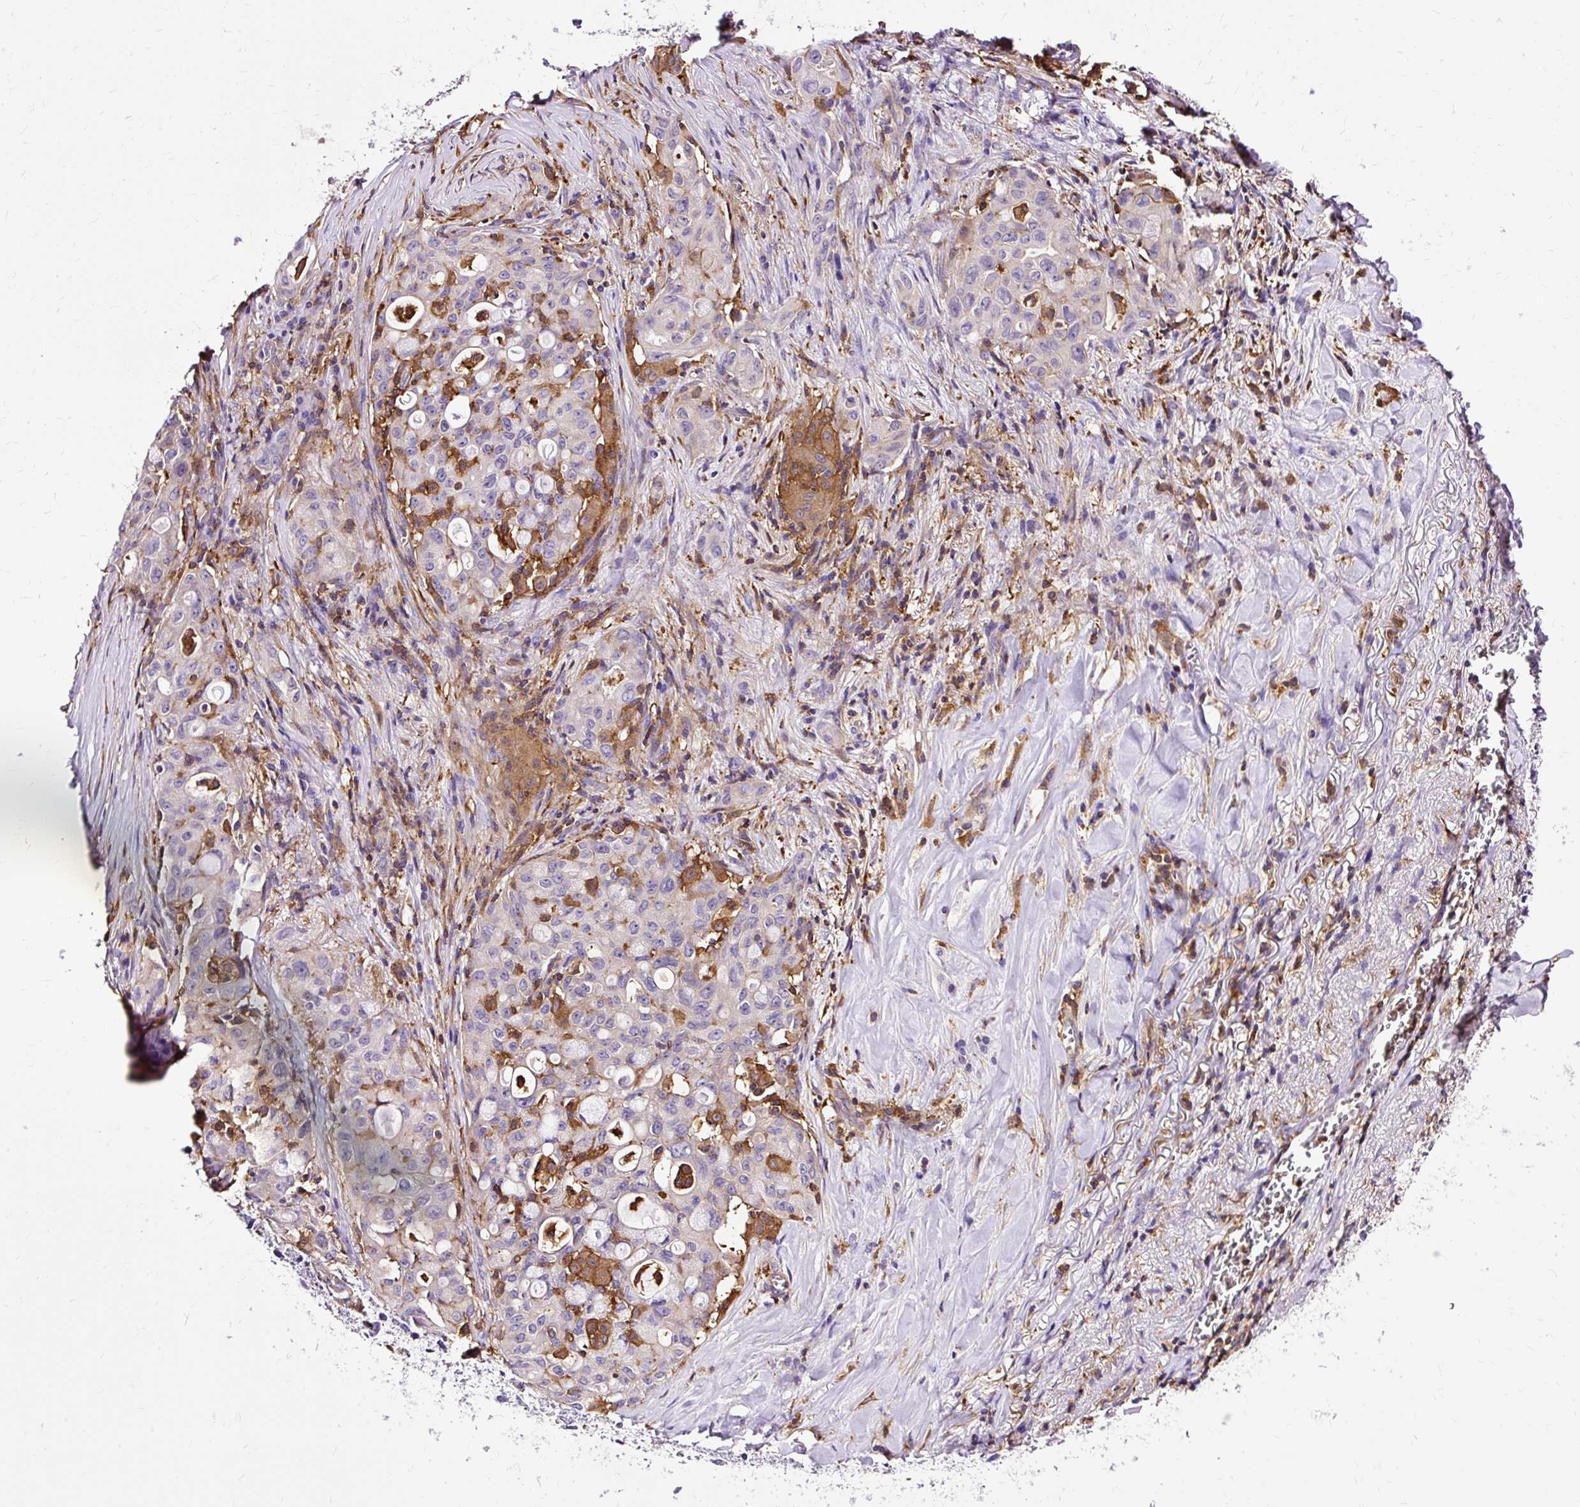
{"staining": {"intensity": "negative", "quantity": "none", "location": "none"}, "tissue": "lung cancer", "cell_type": "Tumor cells", "image_type": "cancer", "snomed": [{"axis": "morphology", "description": "Adenocarcinoma, NOS"}, {"axis": "topography", "description": "Lung"}], "caption": "The micrograph shows no staining of tumor cells in lung cancer. The staining is performed using DAB brown chromogen with nuclei counter-stained in using hematoxylin.", "gene": "TWF2", "patient": {"sex": "female", "age": 44}}